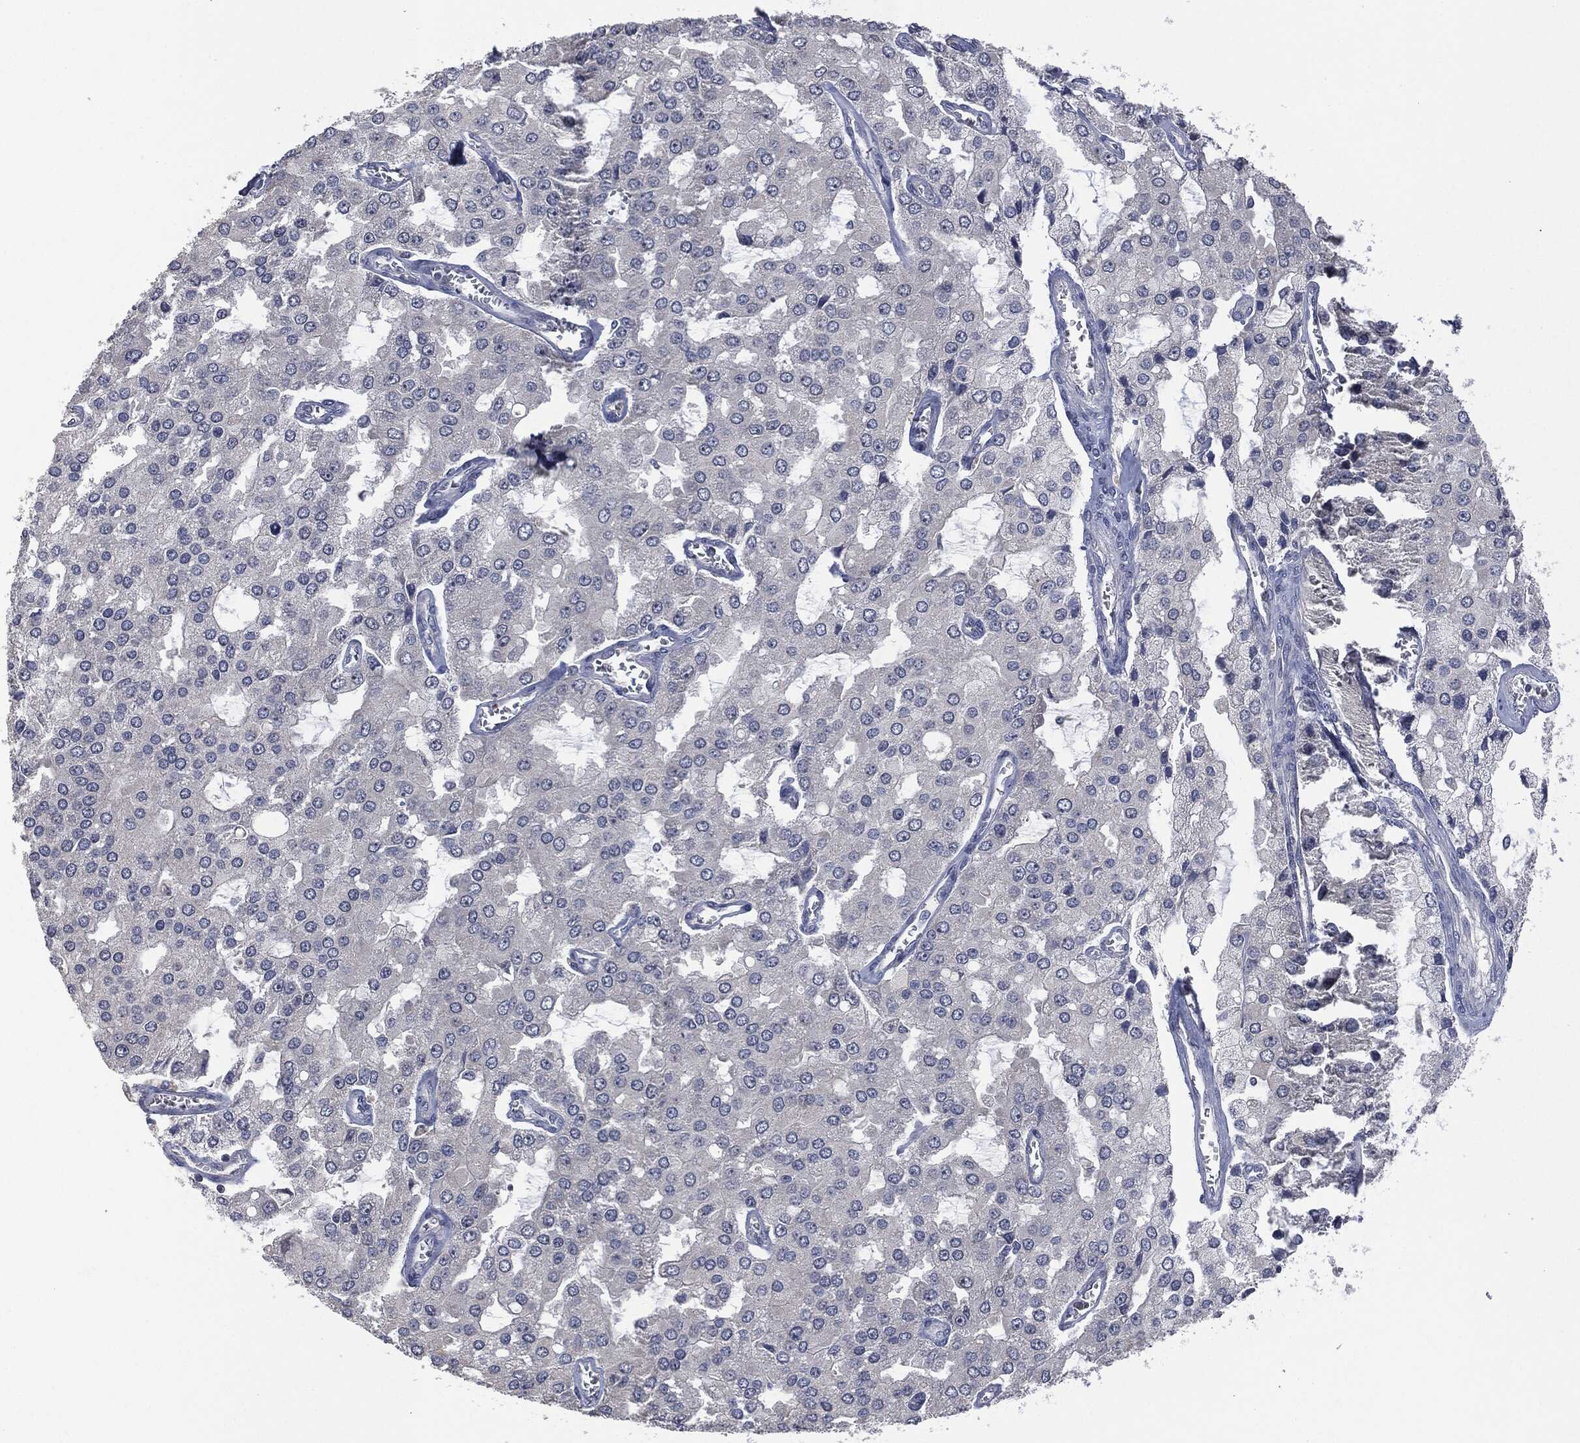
{"staining": {"intensity": "negative", "quantity": "none", "location": "none"}, "tissue": "prostate cancer", "cell_type": "Tumor cells", "image_type": "cancer", "snomed": [{"axis": "morphology", "description": "Adenocarcinoma, NOS"}, {"axis": "topography", "description": "Prostate and seminal vesicle, NOS"}, {"axis": "topography", "description": "Prostate"}], "caption": "Tumor cells are negative for brown protein staining in prostate cancer (adenocarcinoma). Nuclei are stained in blue.", "gene": "IL1RN", "patient": {"sex": "male", "age": 67}}